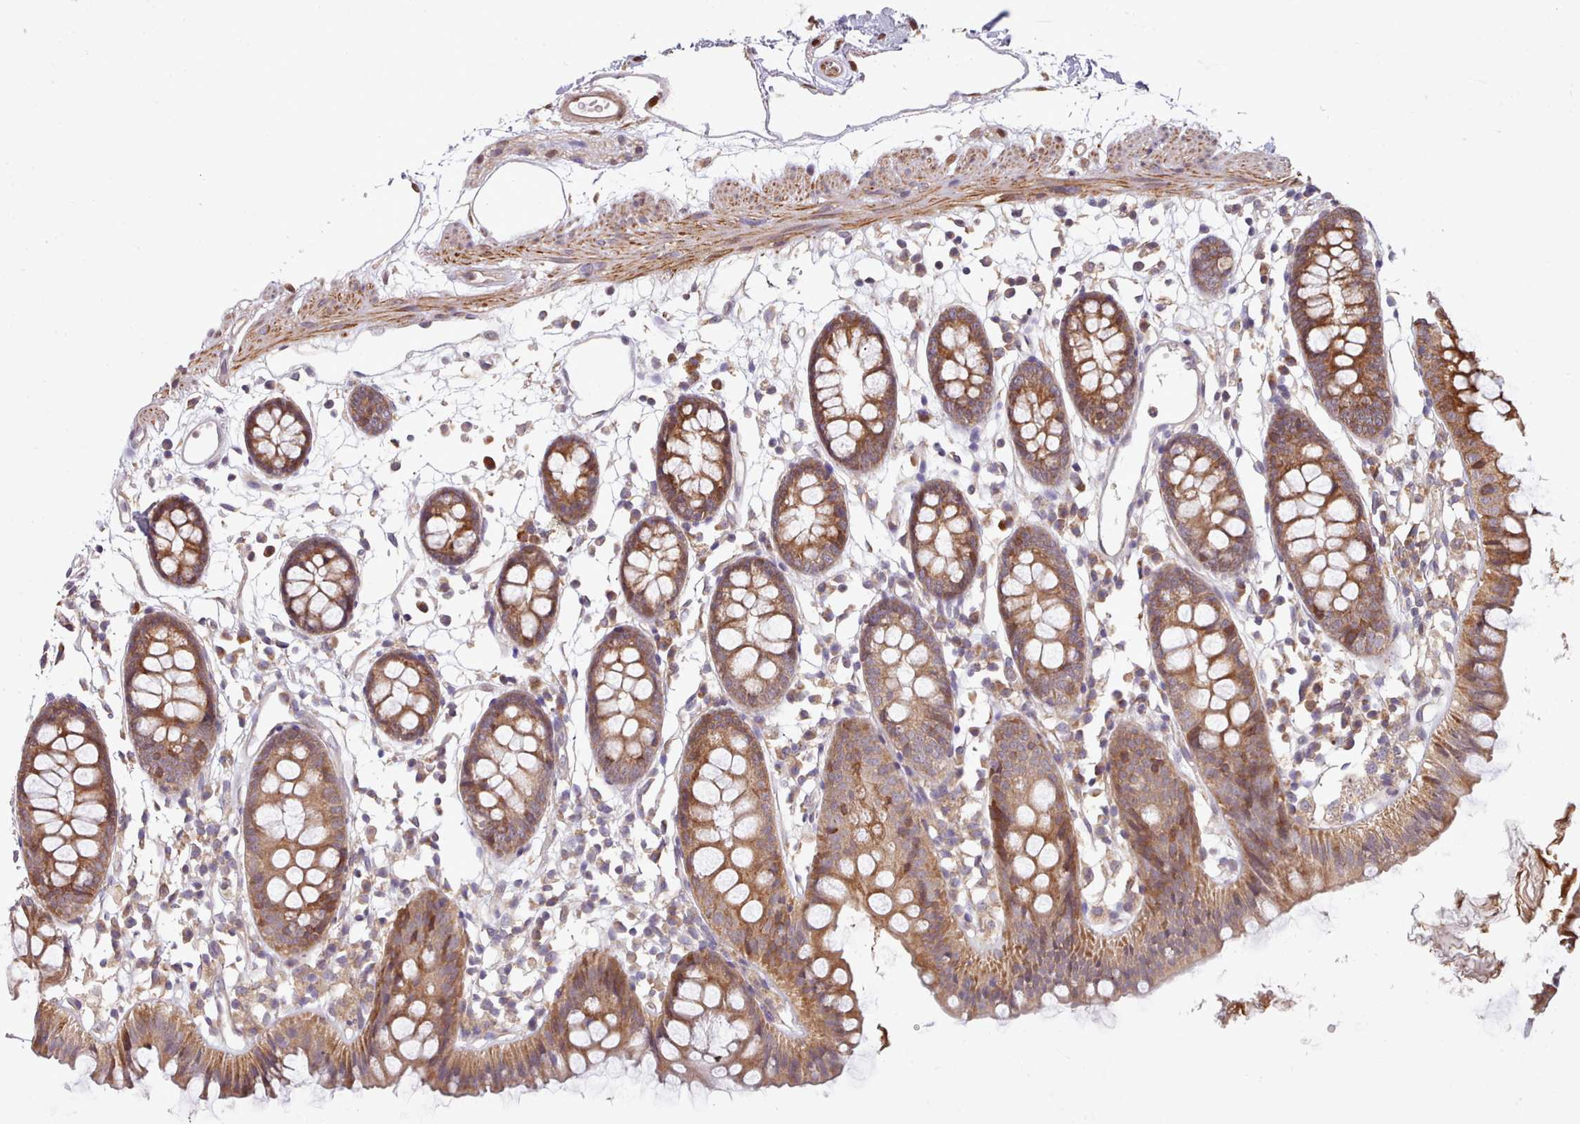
{"staining": {"intensity": "weak", "quantity": ">75%", "location": "cytoplasmic/membranous"}, "tissue": "colon", "cell_type": "Endothelial cells", "image_type": "normal", "snomed": [{"axis": "morphology", "description": "Normal tissue, NOS"}, {"axis": "topography", "description": "Colon"}], "caption": "Protein analysis of unremarkable colon demonstrates weak cytoplasmic/membranous expression in approximately >75% of endothelial cells.", "gene": "TRIM26", "patient": {"sex": "female", "age": 84}}